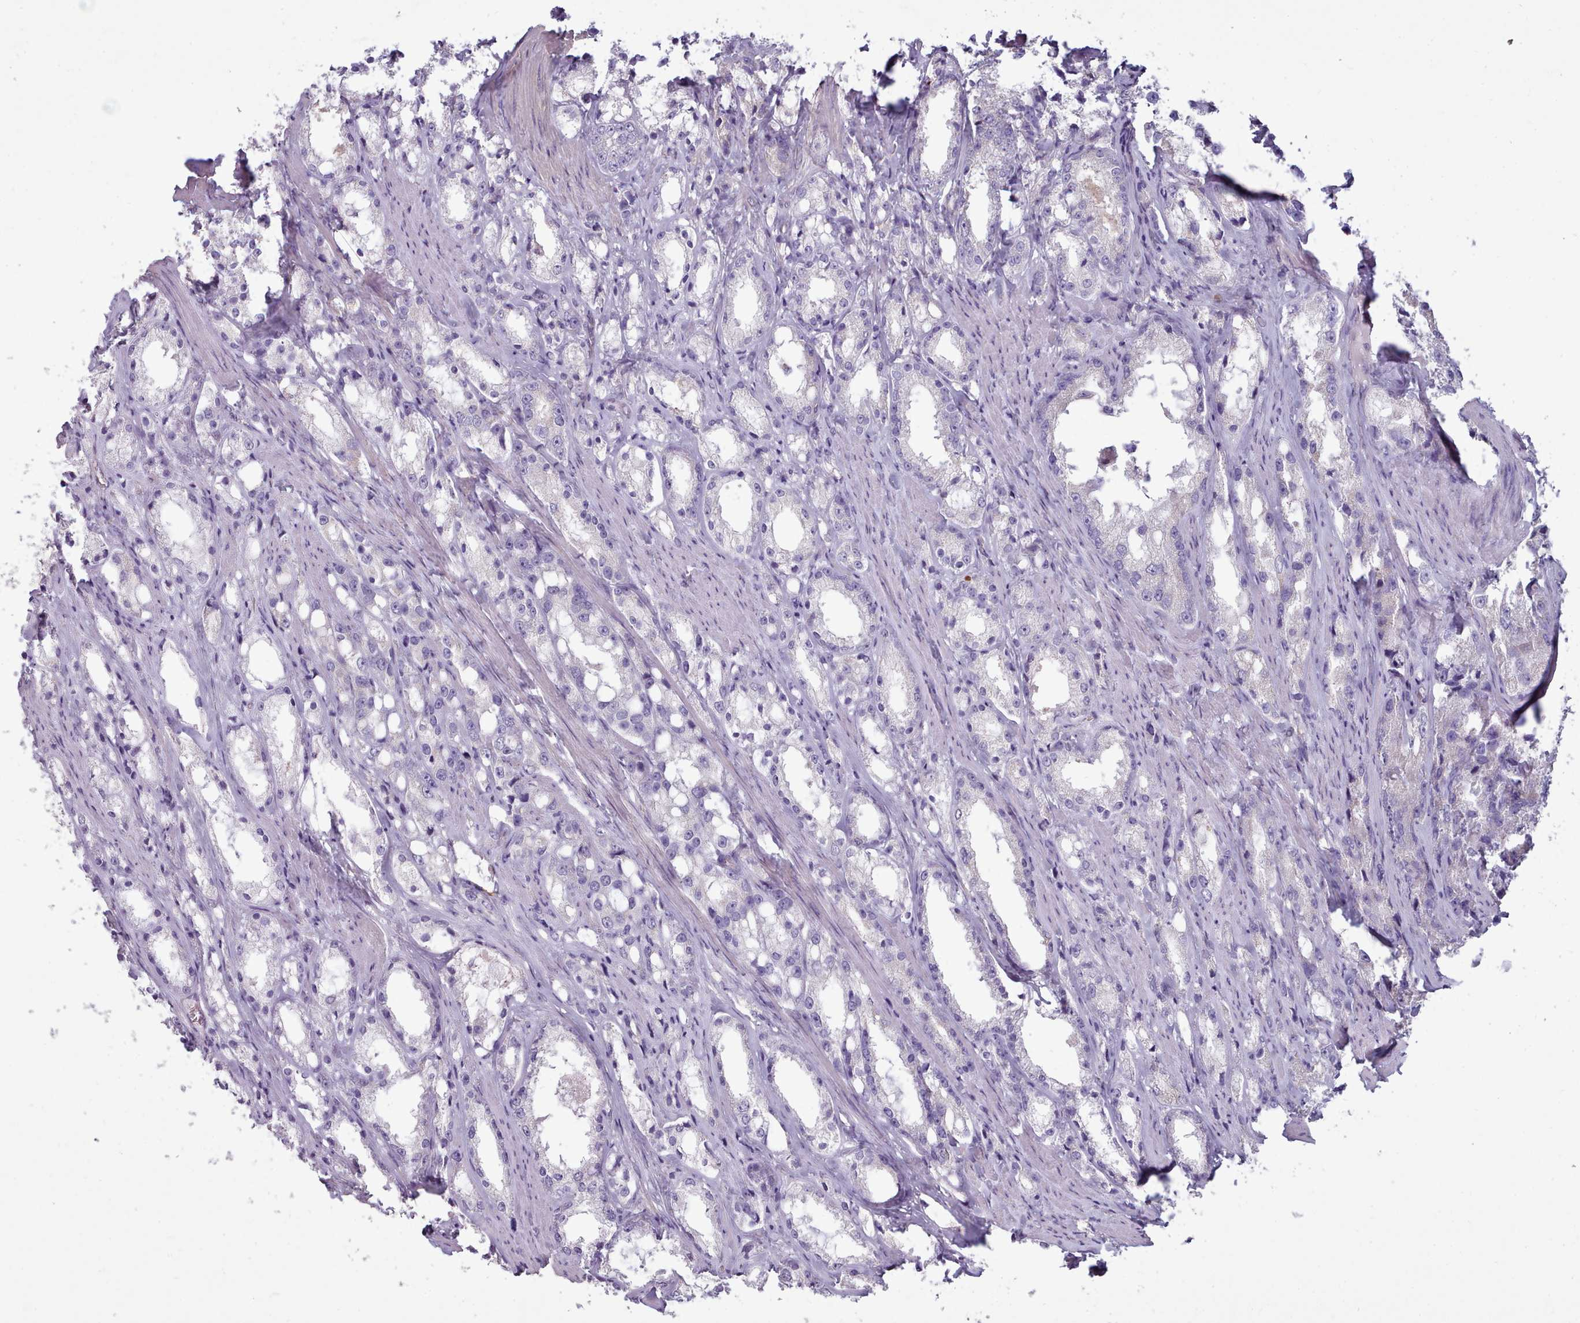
{"staining": {"intensity": "negative", "quantity": "none", "location": "none"}, "tissue": "prostate cancer", "cell_type": "Tumor cells", "image_type": "cancer", "snomed": [{"axis": "morphology", "description": "Adenocarcinoma, High grade"}, {"axis": "topography", "description": "Prostate"}], "caption": "Immunohistochemical staining of human prostate cancer (adenocarcinoma (high-grade)) shows no significant positivity in tumor cells.", "gene": "DPF1", "patient": {"sex": "male", "age": 66}}